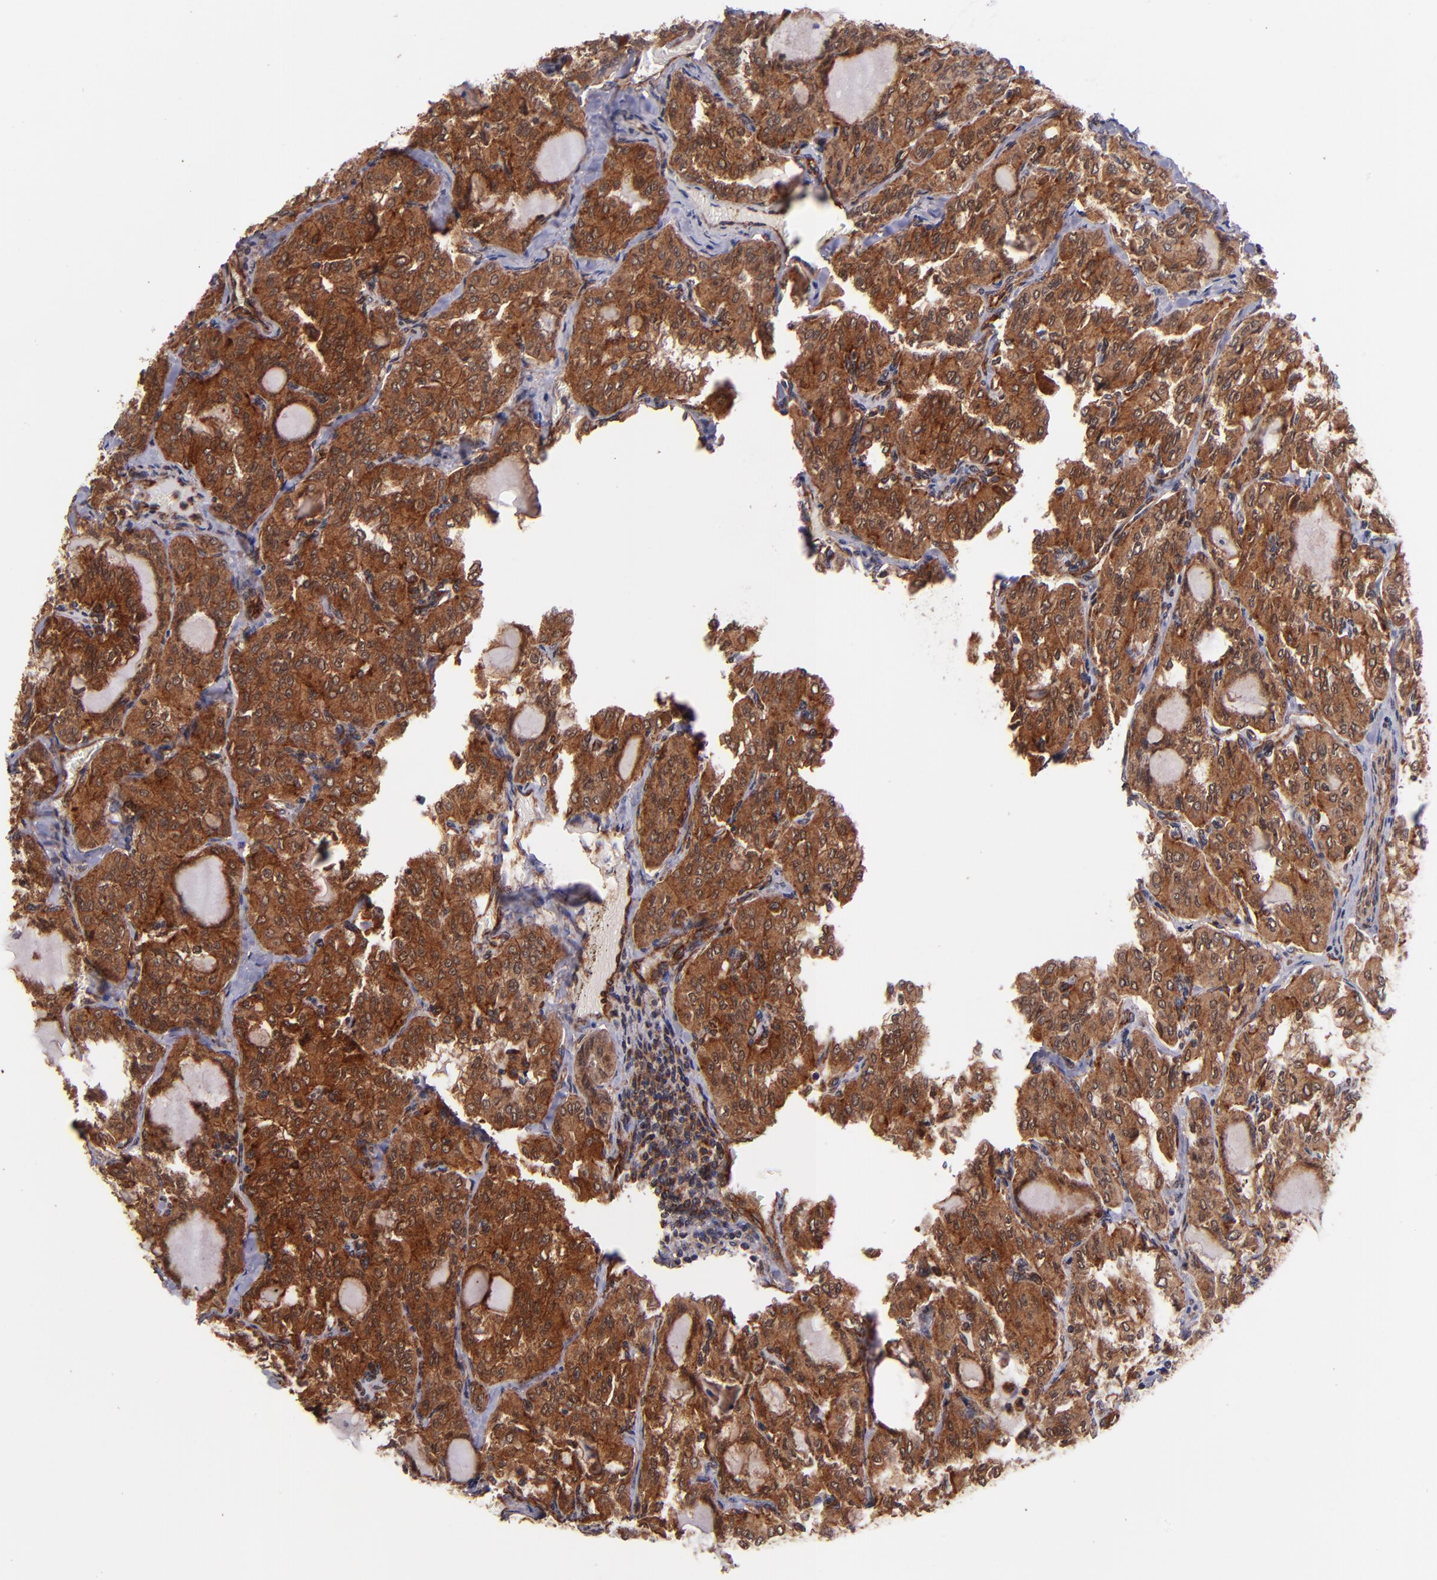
{"staining": {"intensity": "strong", "quantity": ">75%", "location": "cytoplasmic/membranous"}, "tissue": "thyroid cancer", "cell_type": "Tumor cells", "image_type": "cancer", "snomed": [{"axis": "morphology", "description": "Papillary adenocarcinoma, NOS"}, {"axis": "topography", "description": "Thyroid gland"}], "caption": "Immunohistochemistry (IHC) photomicrograph of neoplastic tissue: thyroid papillary adenocarcinoma stained using immunohistochemistry (IHC) demonstrates high levels of strong protein expression localized specifically in the cytoplasmic/membranous of tumor cells, appearing as a cytoplasmic/membranous brown color.", "gene": "STX8", "patient": {"sex": "male", "age": 20}}